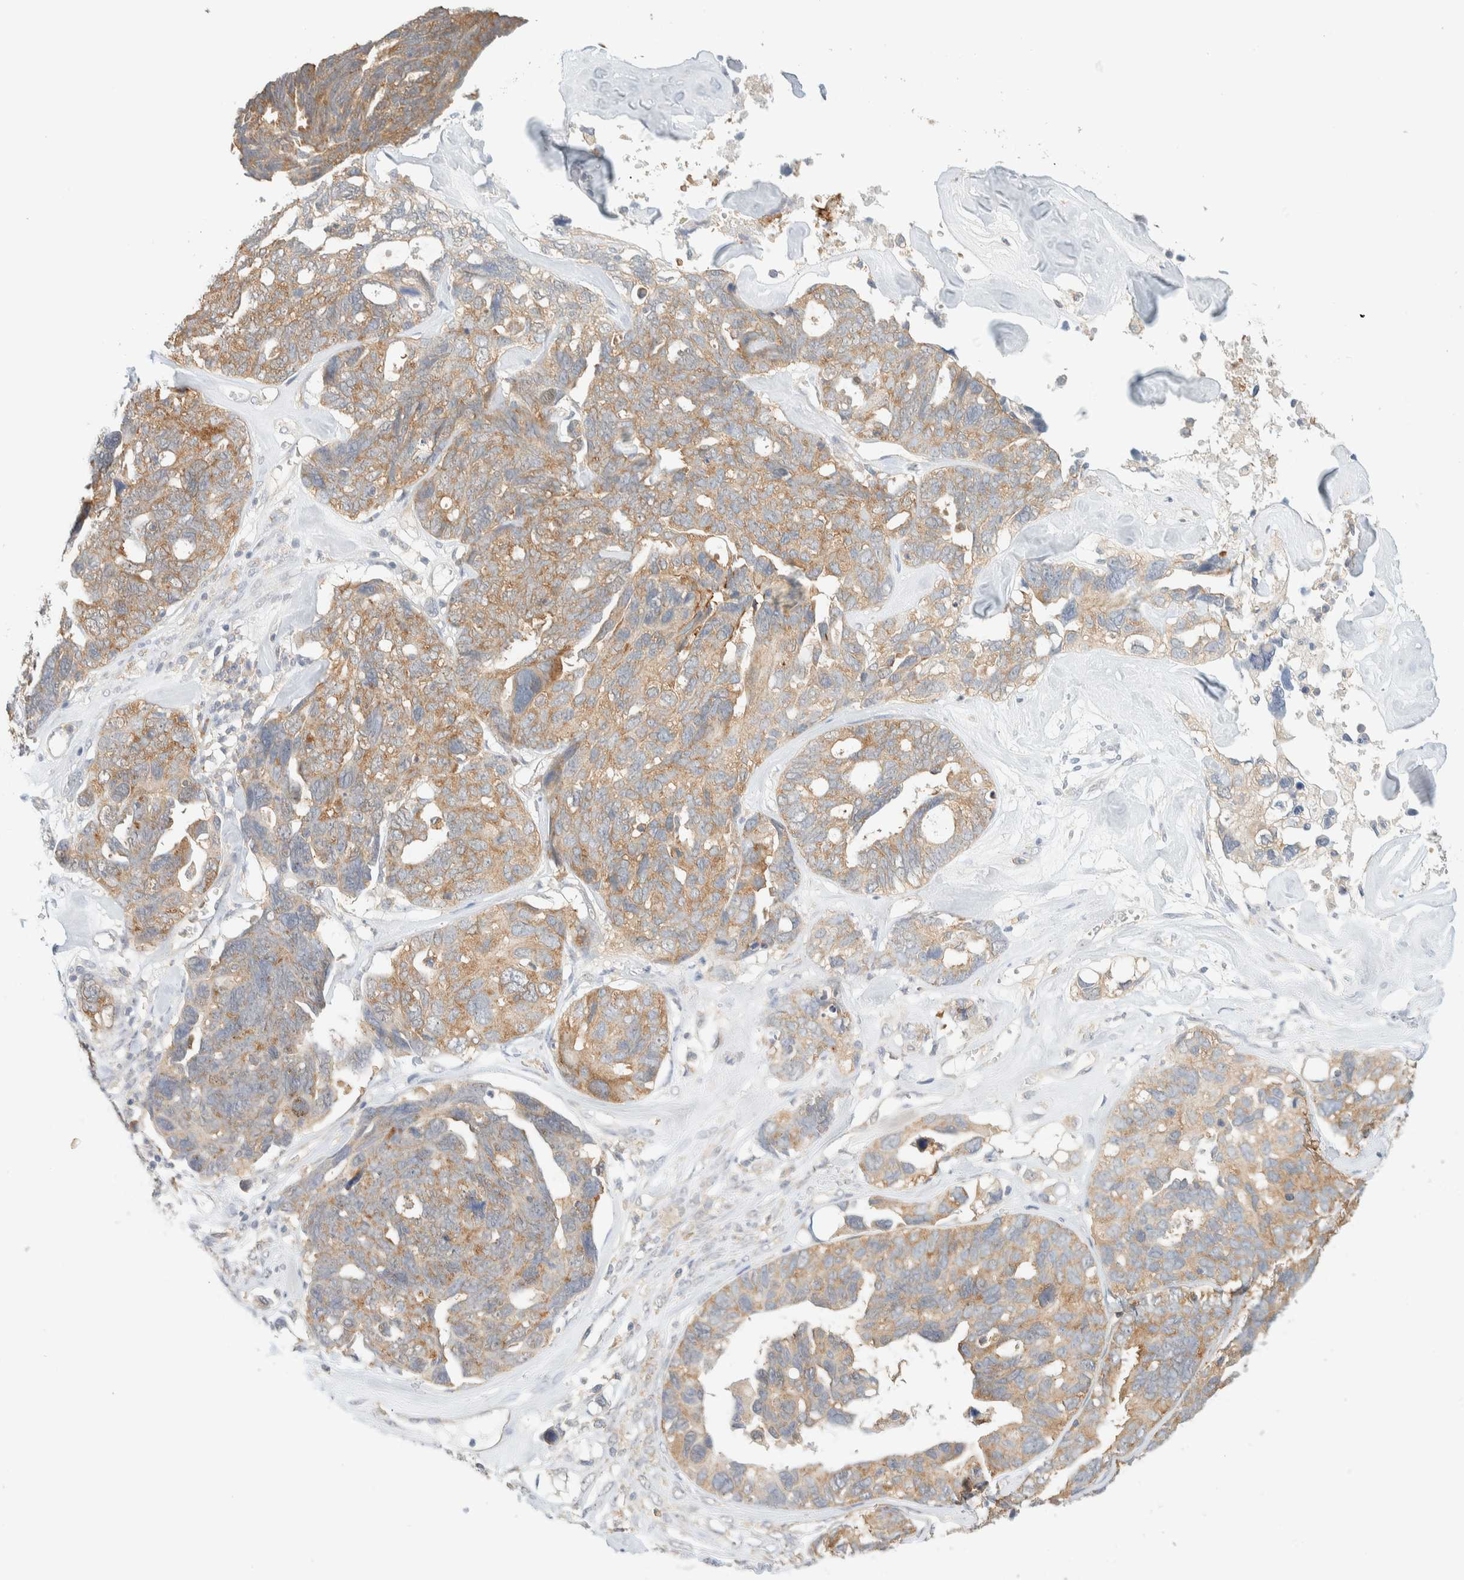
{"staining": {"intensity": "moderate", "quantity": ">75%", "location": "cytoplasmic/membranous"}, "tissue": "ovarian cancer", "cell_type": "Tumor cells", "image_type": "cancer", "snomed": [{"axis": "morphology", "description": "Cystadenocarcinoma, serous, NOS"}, {"axis": "topography", "description": "Ovary"}], "caption": "This image demonstrates ovarian serous cystadenocarcinoma stained with immunohistochemistry (IHC) to label a protein in brown. The cytoplasmic/membranous of tumor cells show moderate positivity for the protein. Nuclei are counter-stained blue.", "gene": "TBC1D8B", "patient": {"sex": "female", "age": 79}}